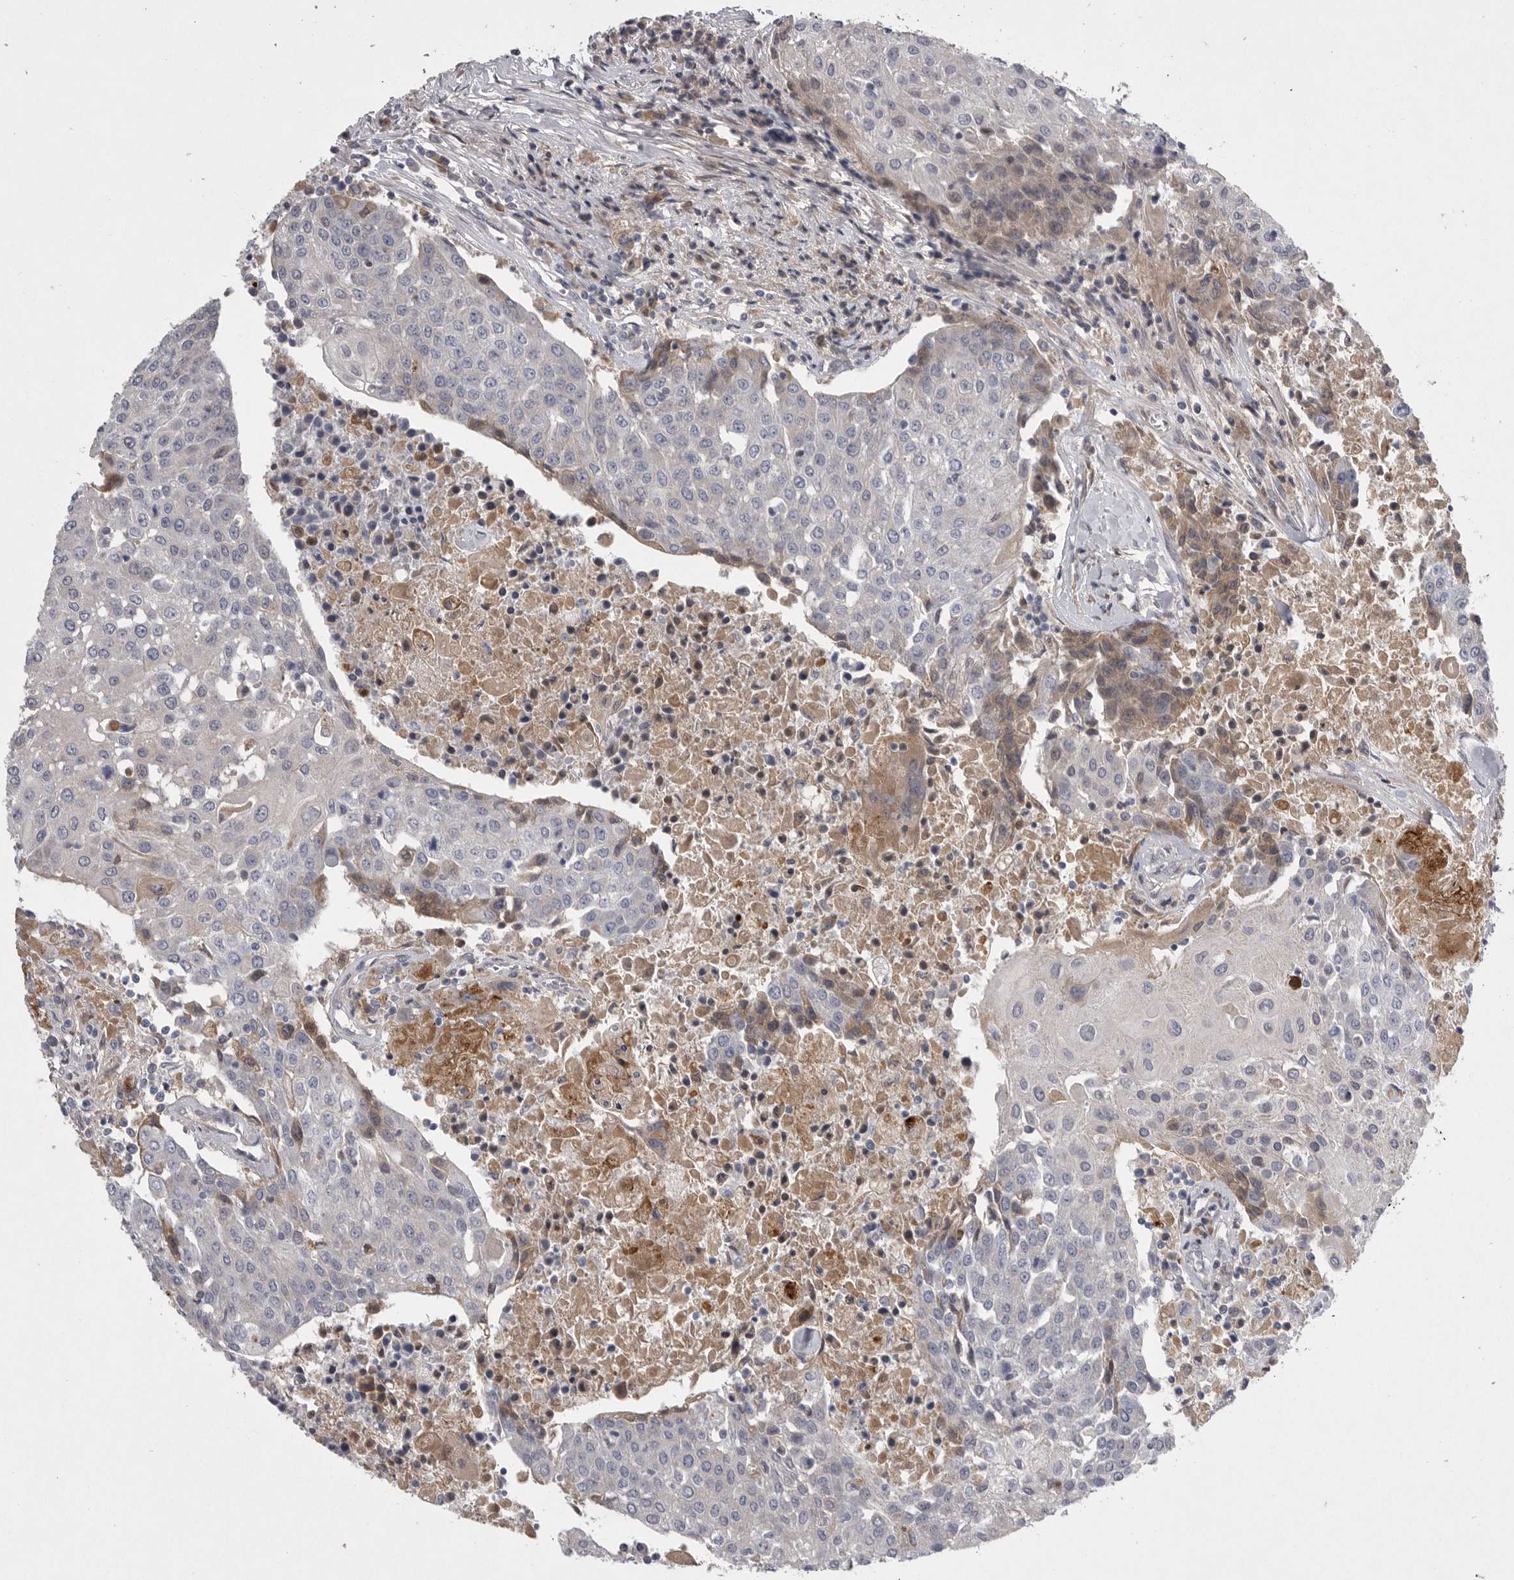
{"staining": {"intensity": "weak", "quantity": "<25%", "location": "cytoplasmic/membranous"}, "tissue": "urothelial cancer", "cell_type": "Tumor cells", "image_type": "cancer", "snomed": [{"axis": "morphology", "description": "Urothelial carcinoma, High grade"}, {"axis": "topography", "description": "Urinary bladder"}], "caption": "This is an IHC micrograph of human high-grade urothelial carcinoma. There is no staining in tumor cells.", "gene": "CRP", "patient": {"sex": "female", "age": 85}}